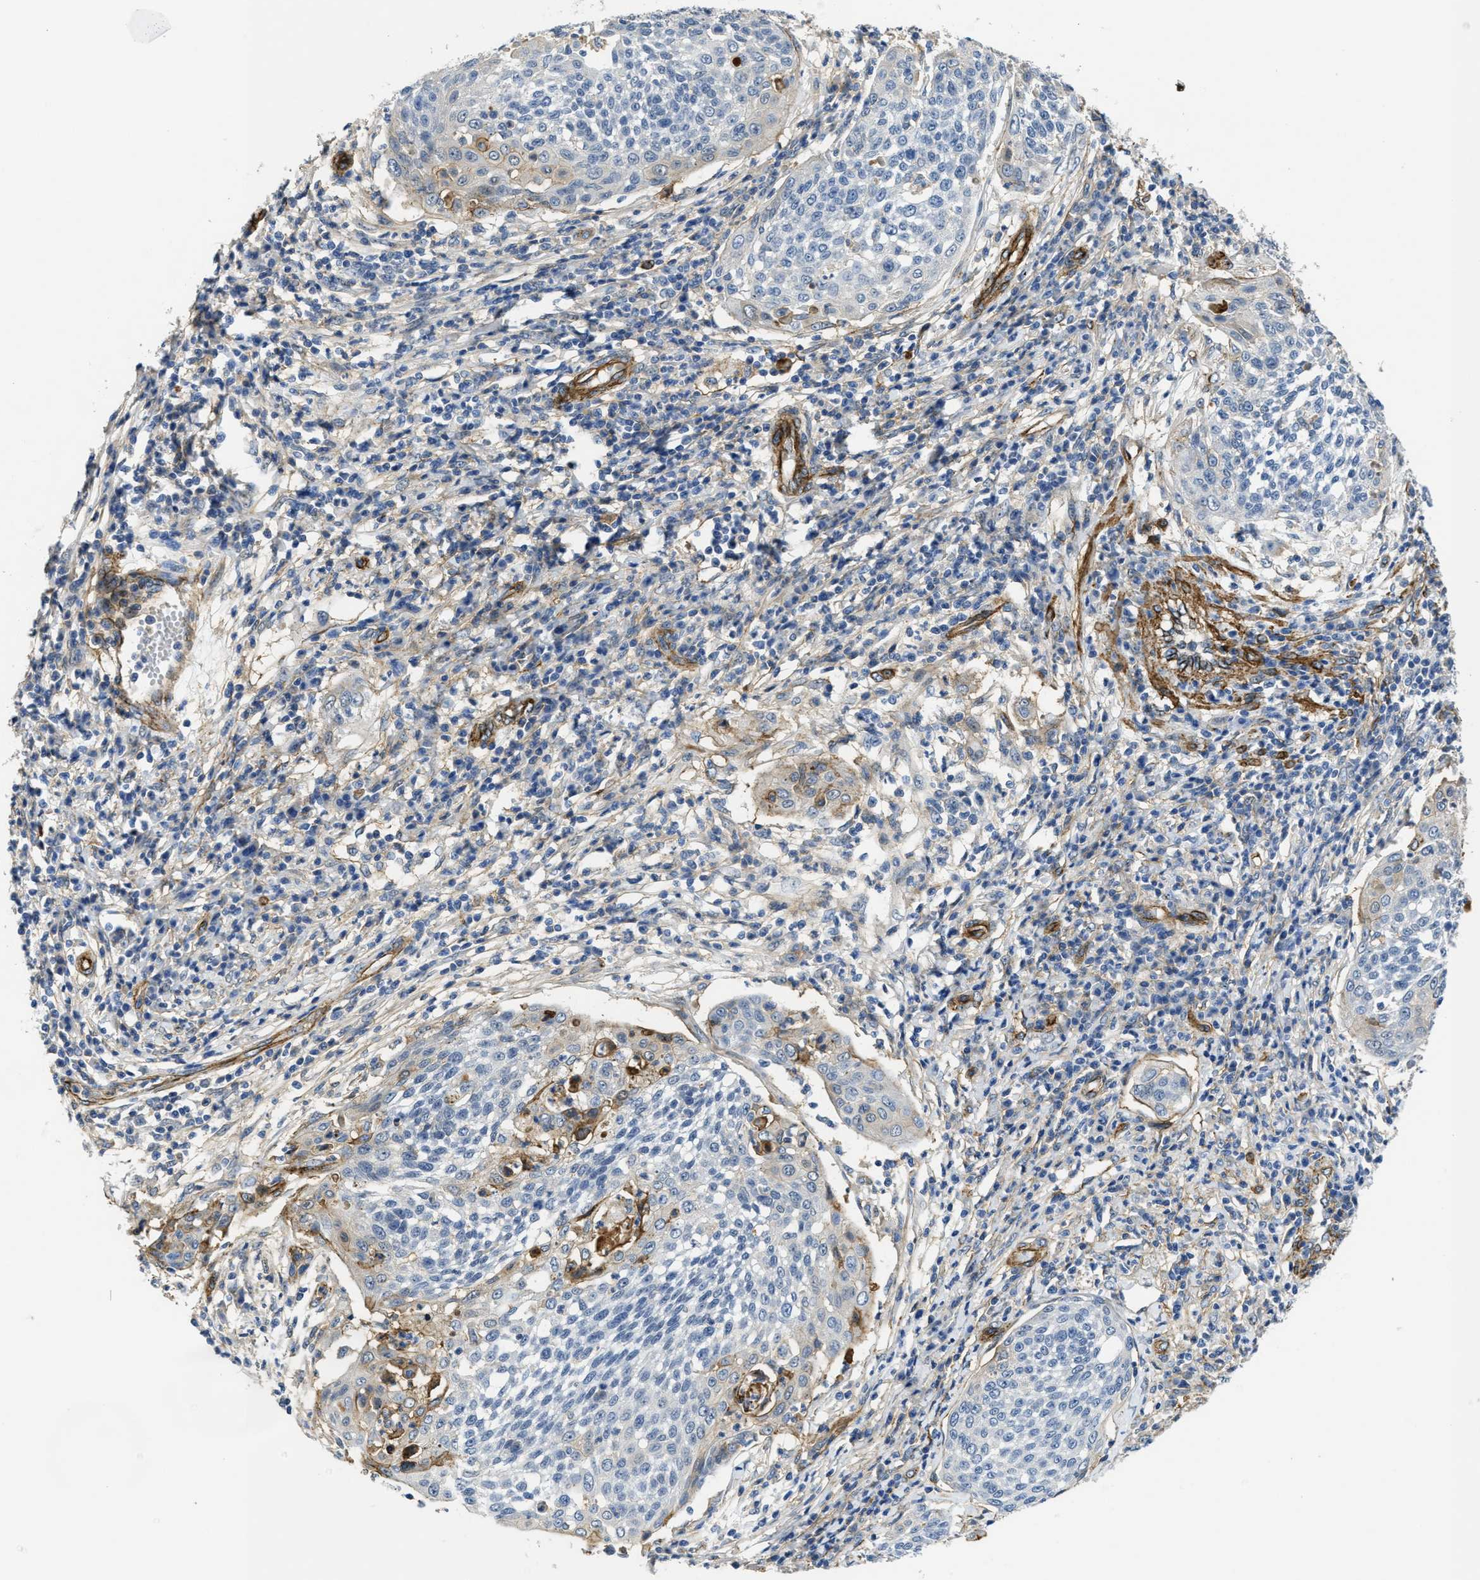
{"staining": {"intensity": "weak", "quantity": "<25%", "location": "cytoplasmic/membranous"}, "tissue": "cervical cancer", "cell_type": "Tumor cells", "image_type": "cancer", "snomed": [{"axis": "morphology", "description": "Squamous cell carcinoma, NOS"}, {"axis": "topography", "description": "Cervix"}], "caption": "Immunohistochemistry (IHC) image of human cervical cancer stained for a protein (brown), which demonstrates no expression in tumor cells.", "gene": "NAB1", "patient": {"sex": "female", "age": 34}}